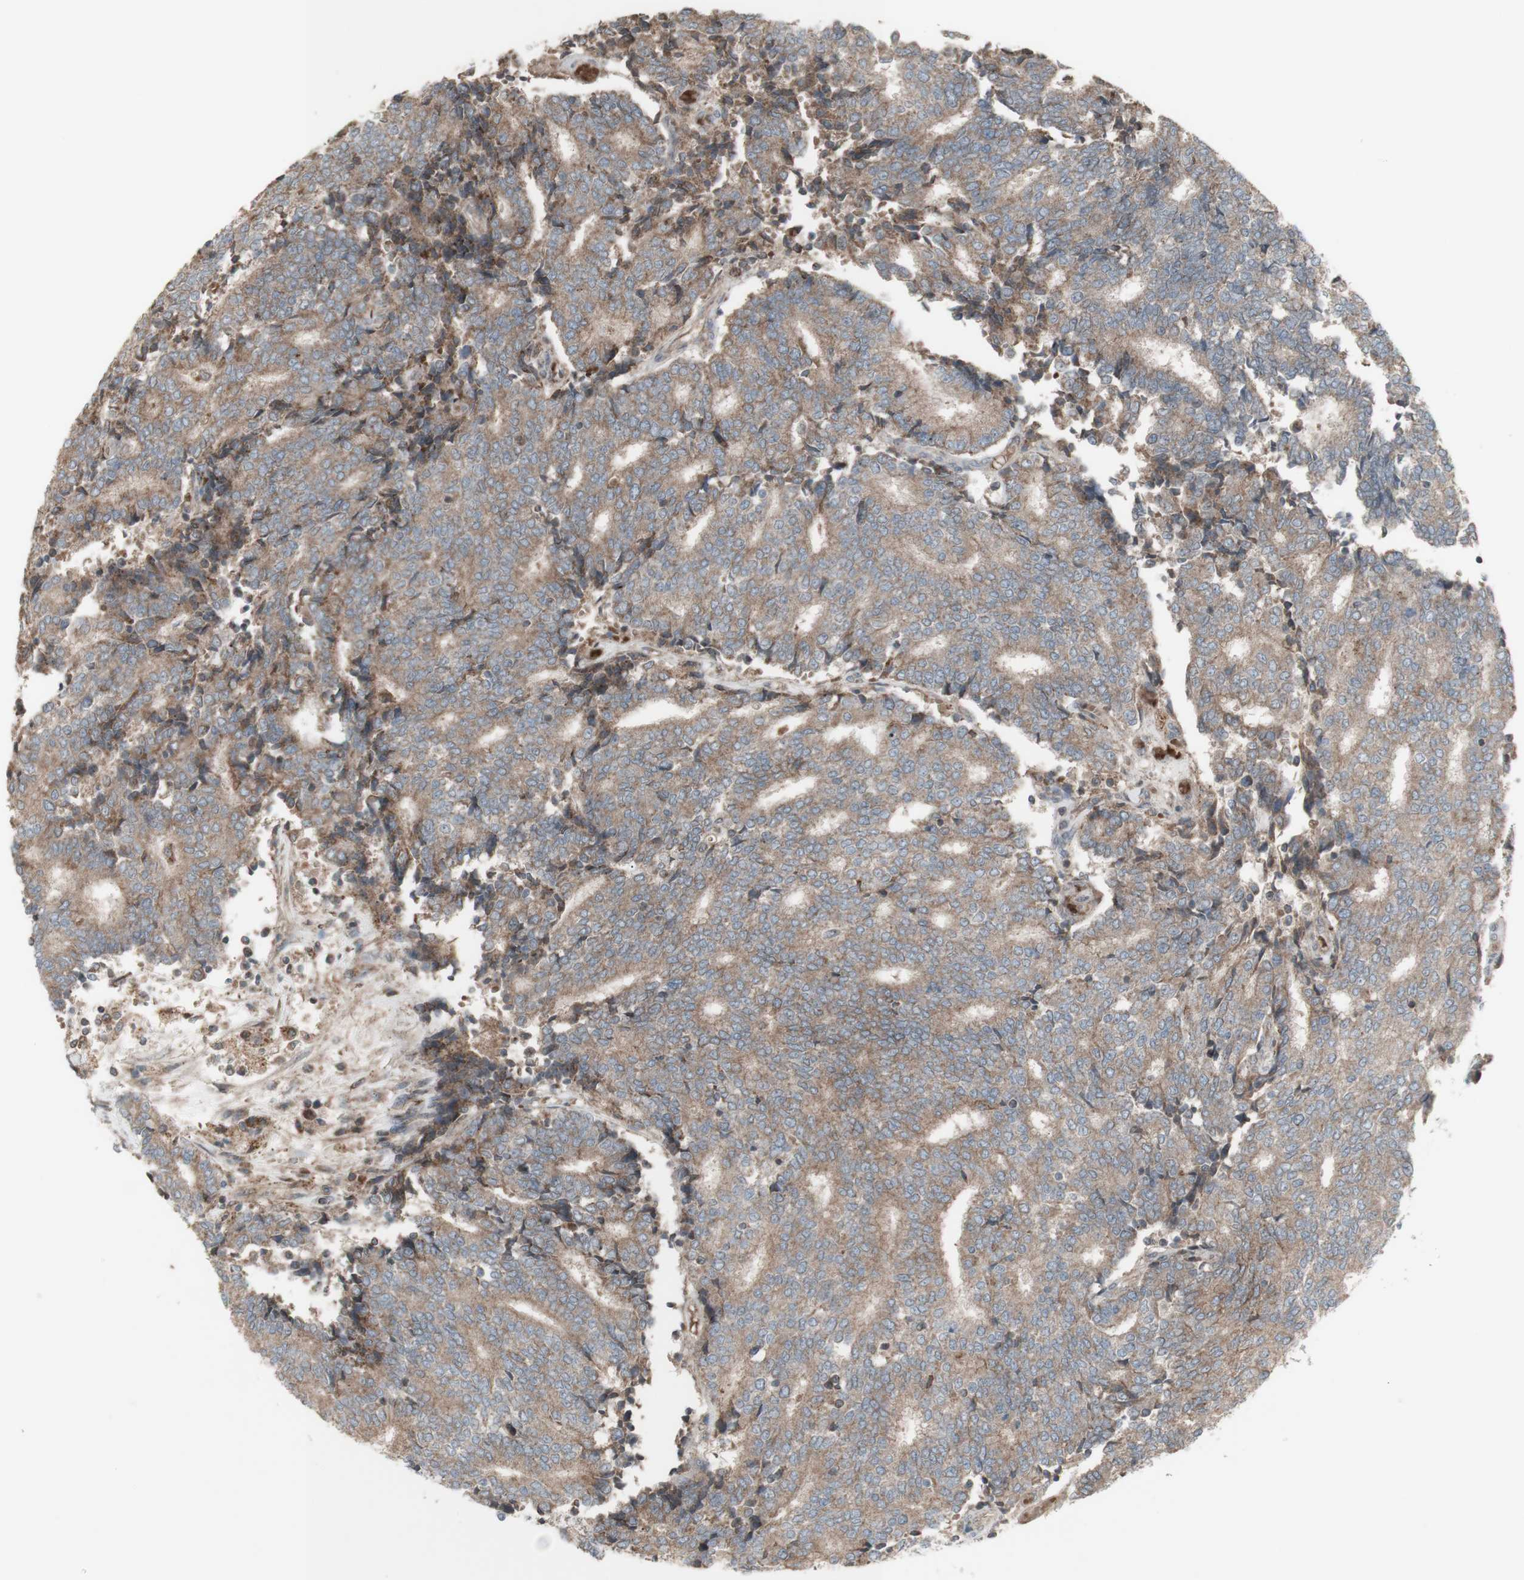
{"staining": {"intensity": "weak", "quantity": ">75%", "location": "cytoplasmic/membranous"}, "tissue": "prostate cancer", "cell_type": "Tumor cells", "image_type": "cancer", "snomed": [{"axis": "morphology", "description": "Normal tissue, NOS"}, {"axis": "morphology", "description": "Adenocarcinoma, High grade"}, {"axis": "topography", "description": "Prostate"}, {"axis": "topography", "description": "Seminal veicle"}], "caption": "Tumor cells demonstrate low levels of weak cytoplasmic/membranous expression in about >75% of cells in human adenocarcinoma (high-grade) (prostate).", "gene": "SHC1", "patient": {"sex": "male", "age": 55}}